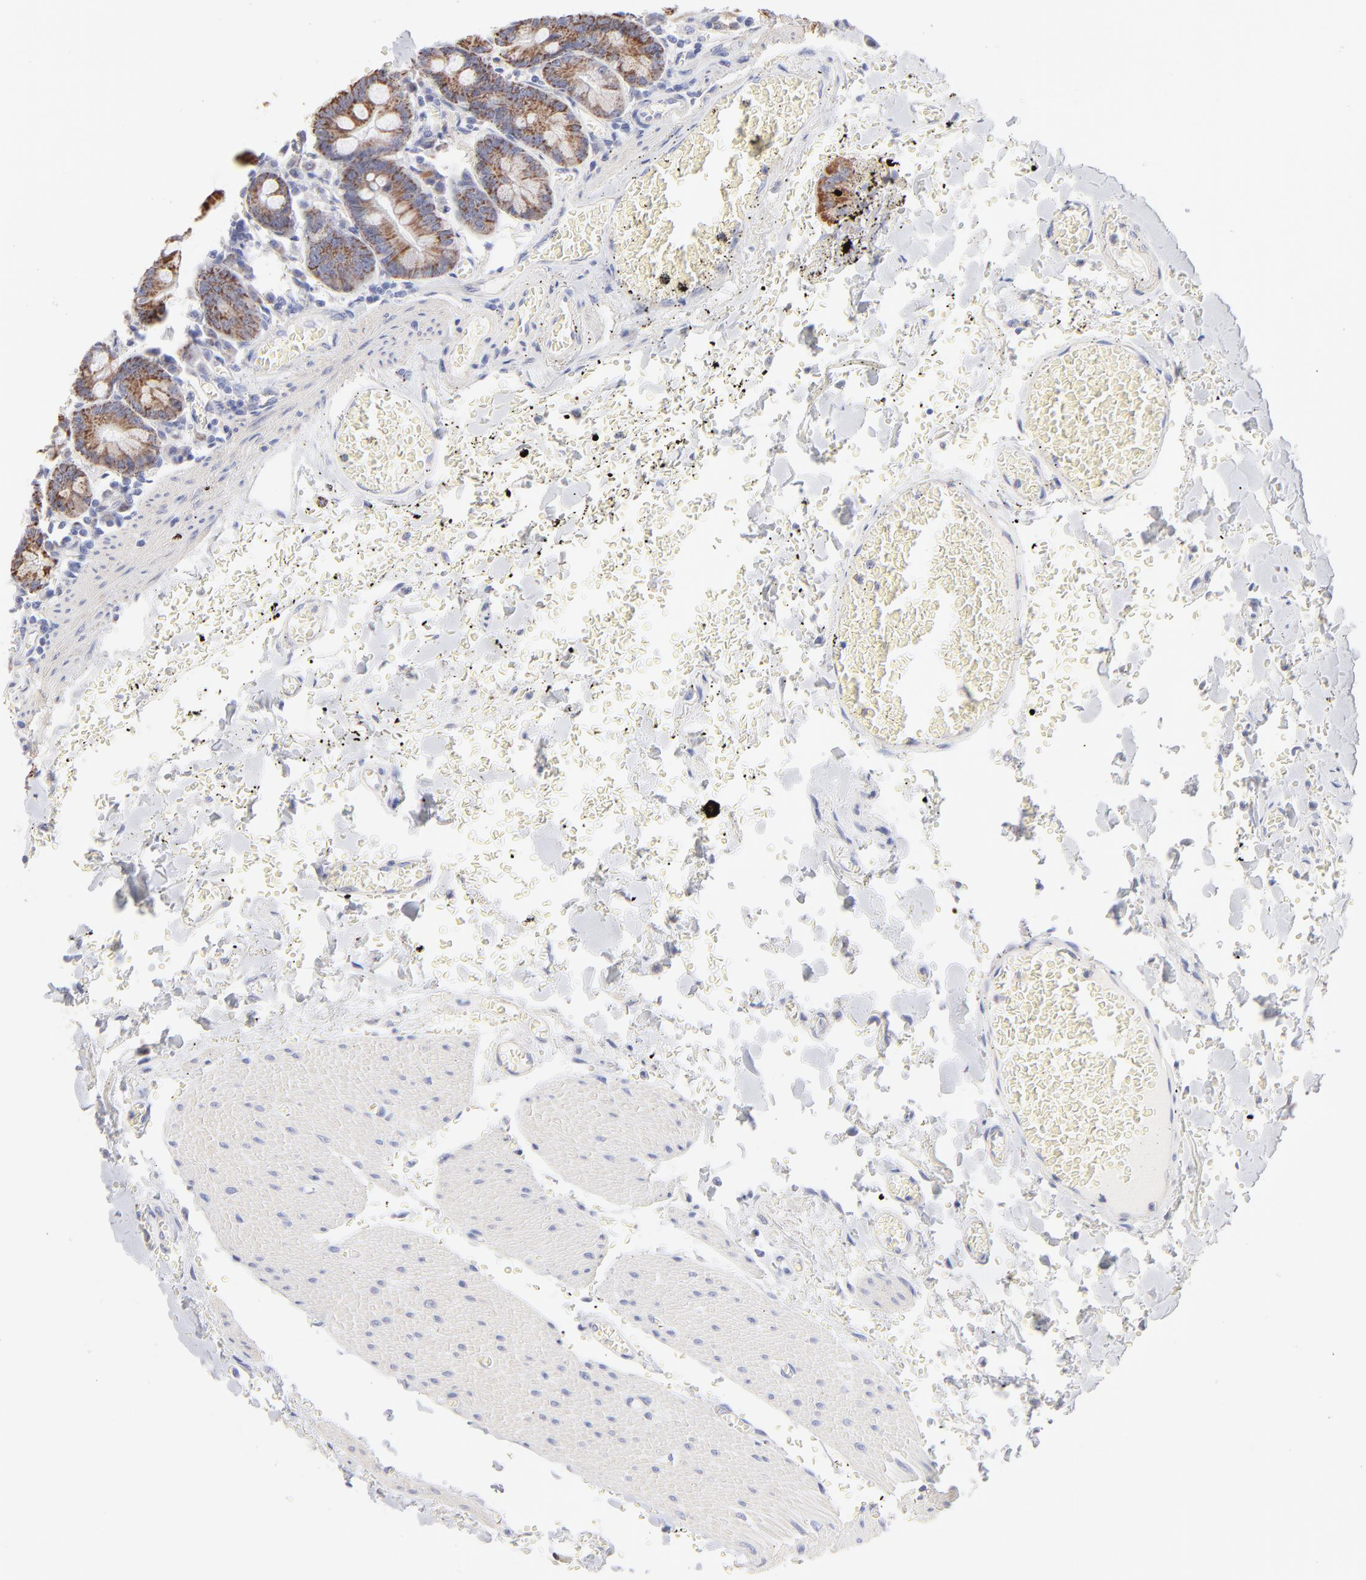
{"staining": {"intensity": "moderate", "quantity": ">75%", "location": "cytoplasmic/membranous"}, "tissue": "small intestine", "cell_type": "Glandular cells", "image_type": "normal", "snomed": [{"axis": "morphology", "description": "Normal tissue, NOS"}, {"axis": "topography", "description": "Small intestine"}], "caption": "Immunohistochemistry micrograph of unremarkable small intestine: human small intestine stained using immunohistochemistry (IHC) displays medium levels of moderate protein expression localized specifically in the cytoplasmic/membranous of glandular cells, appearing as a cytoplasmic/membranous brown color.", "gene": "TST", "patient": {"sex": "male", "age": 71}}